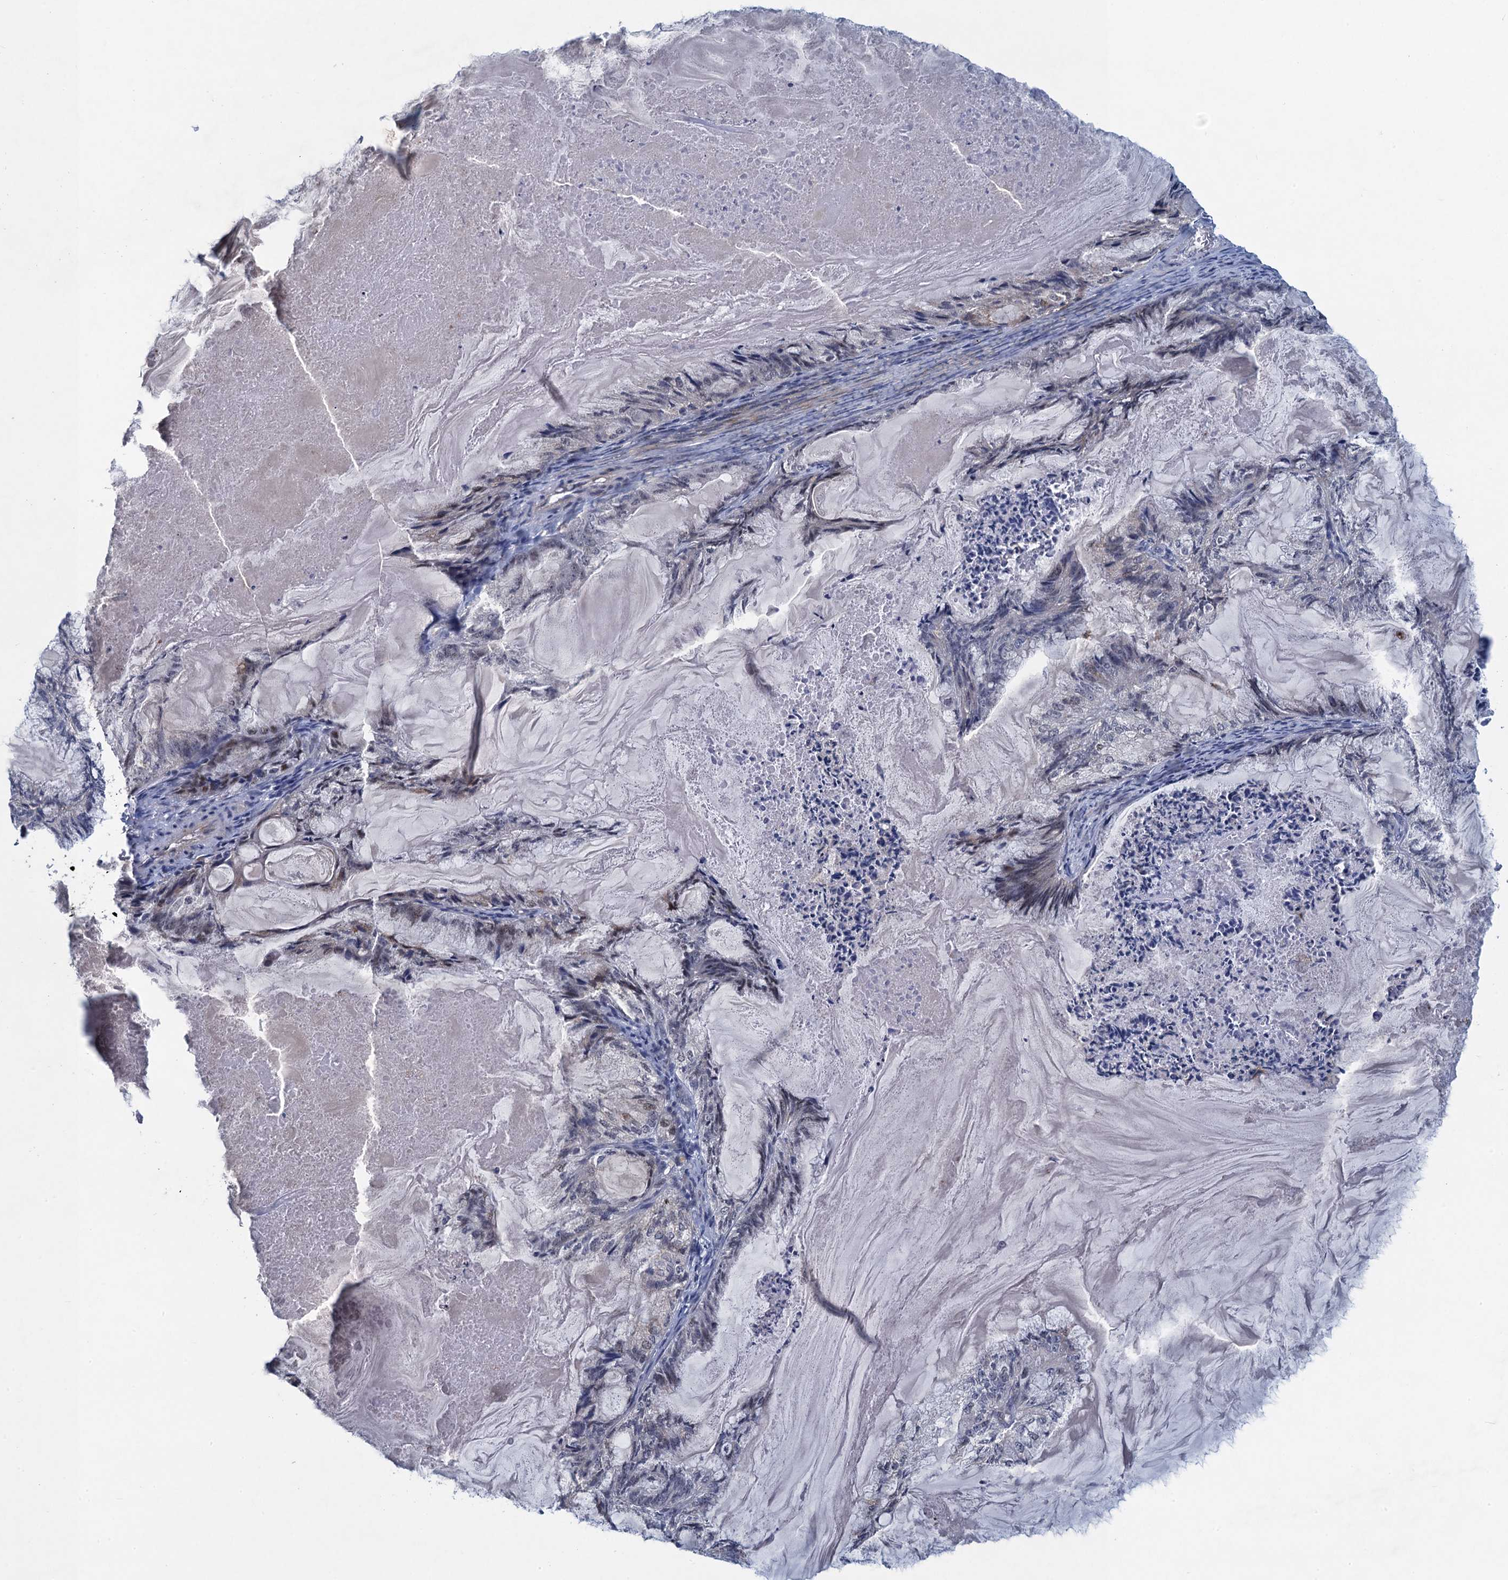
{"staining": {"intensity": "weak", "quantity": "<25%", "location": "nuclear"}, "tissue": "endometrial cancer", "cell_type": "Tumor cells", "image_type": "cancer", "snomed": [{"axis": "morphology", "description": "Adenocarcinoma, NOS"}, {"axis": "topography", "description": "Endometrium"}], "caption": "Tumor cells show no significant protein expression in endometrial adenocarcinoma.", "gene": "ATOSA", "patient": {"sex": "female", "age": 86}}